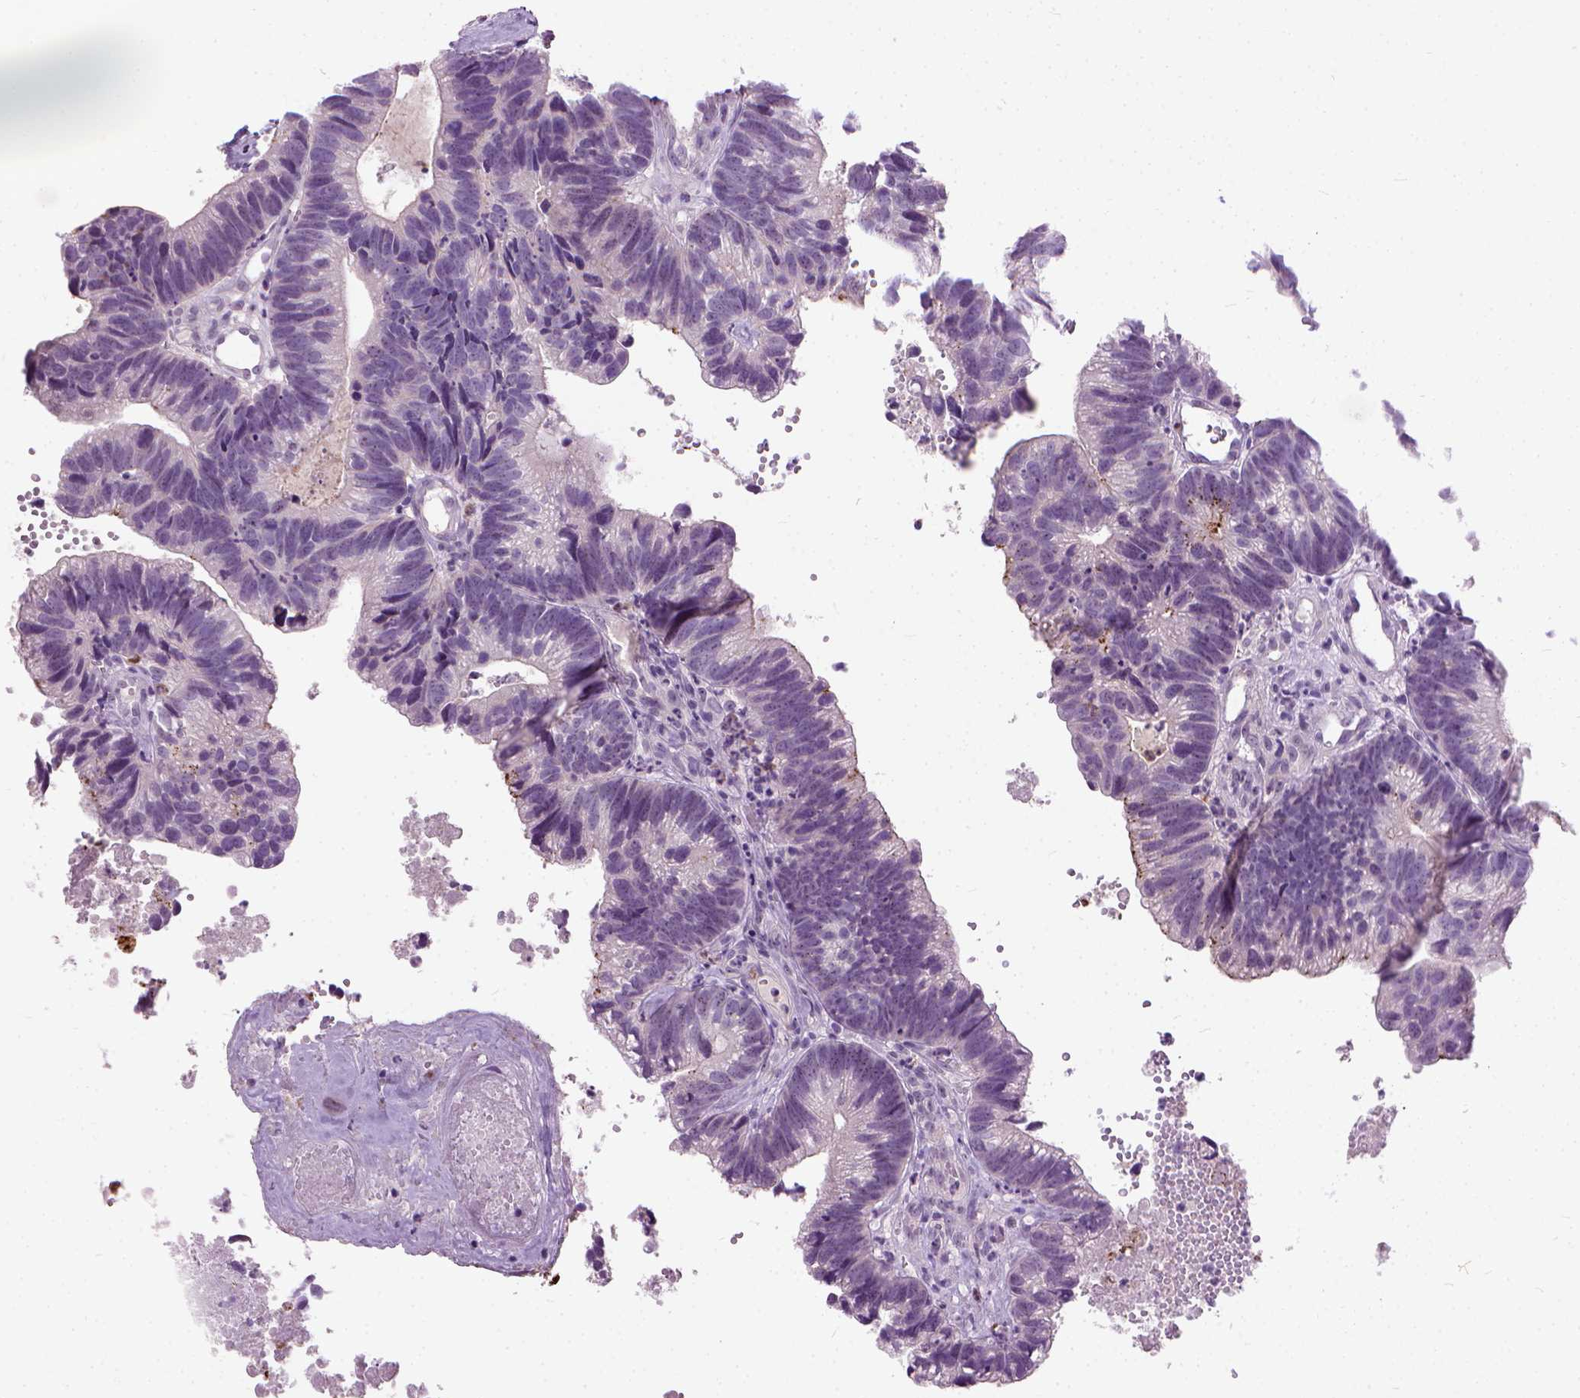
{"staining": {"intensity": "strong", "quantity": "<25%", "location": "cytoplasmic/membranous"}, "tissue": "head and neck cancer", "cell_type": "Tumor cells", "image_type": "cancer", "snomed": [{"axis": "morphology", "description": "Adenocarcinoma, NOS"}, {"axis": "topography", "description": "Head-Neck"}], "caption": "Brown immunohistochemical staining in human adenocarcinoma (head and neck) exhibits strong cytoplasmic/membranous expression in approximately <25% of tumor cells. Using DAB (brown) and hematoxylin (blue) stains, captured at high magnification using brightfield microscopy.", "gene": "MAPT", "patient": {"sex": "male", "age": 62}}